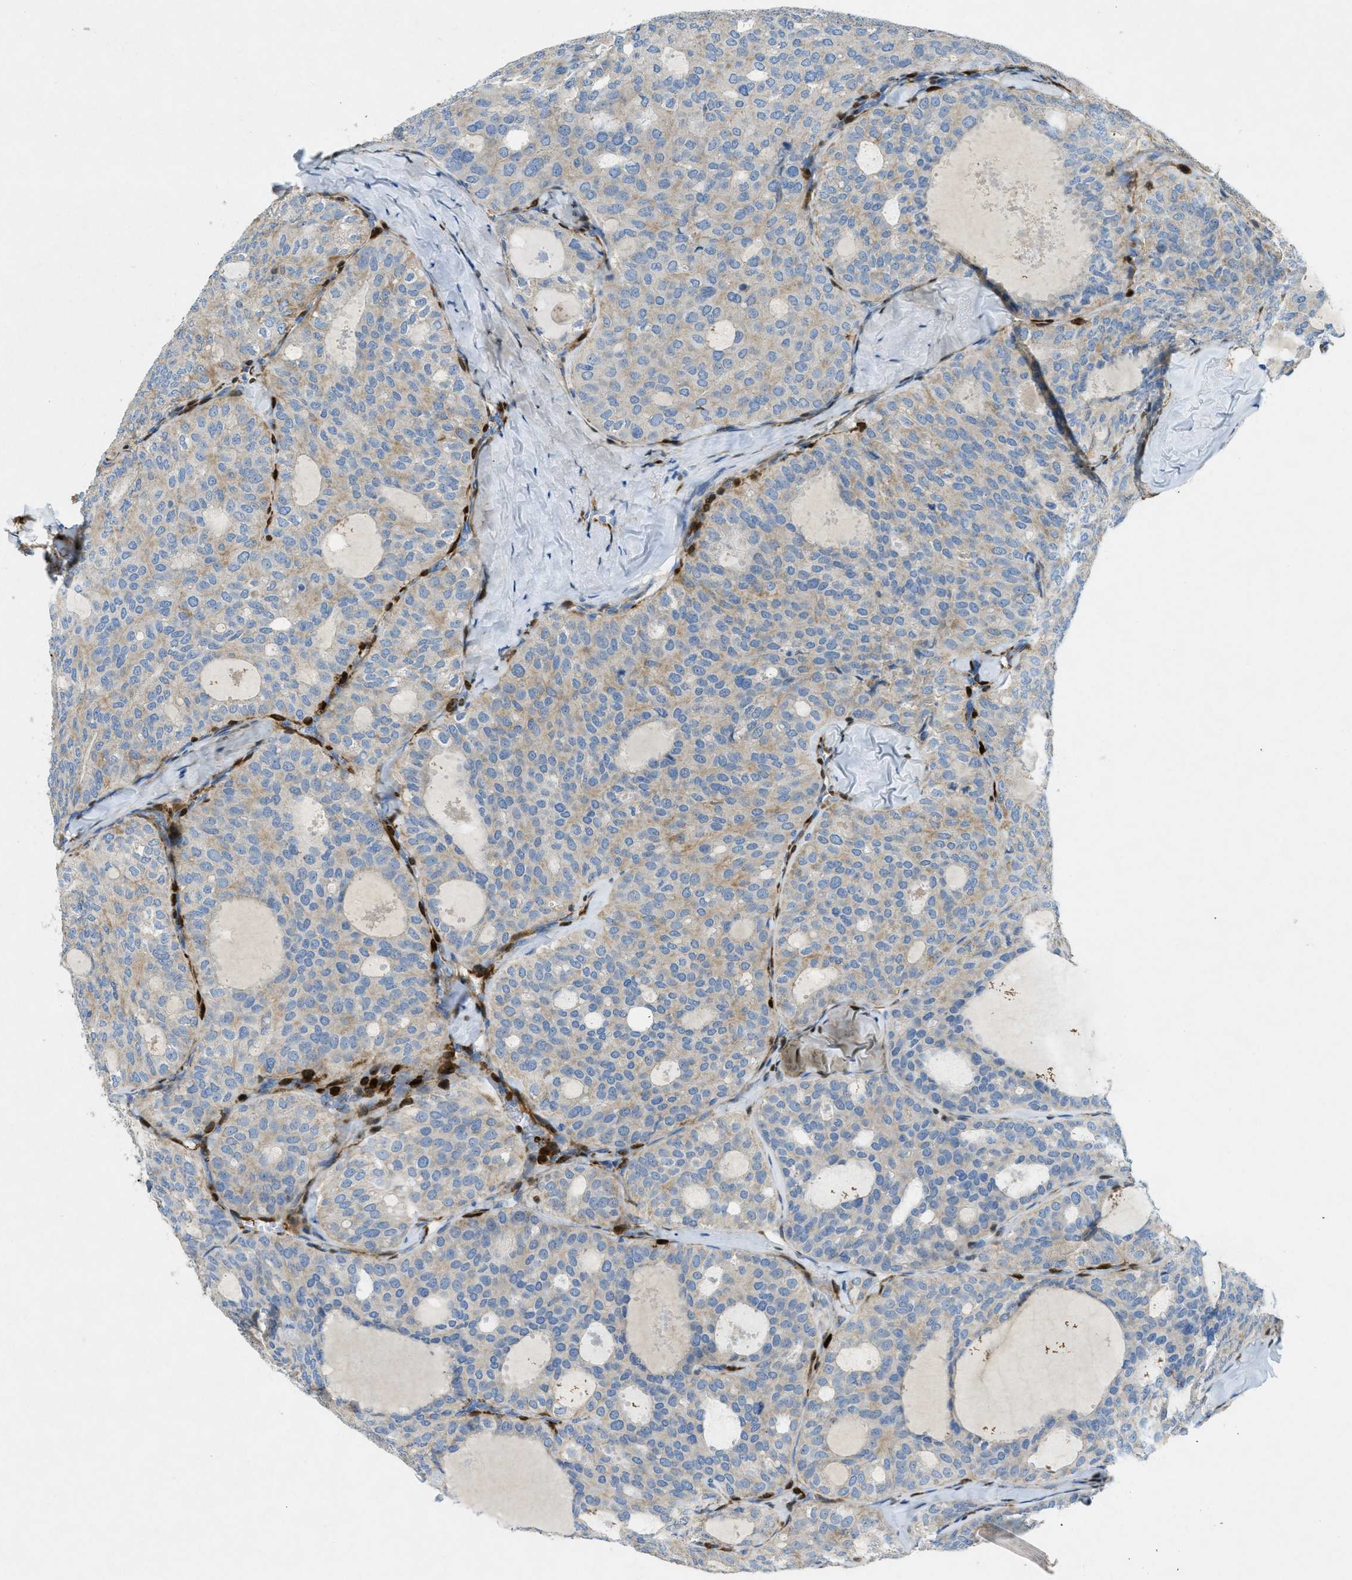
{"staining": {"intensity": "weak", "quantity": ">75%", "location": "cytoplasmic/membranous"}, "tissue": "thyroid cancer", "cell_type": "Tumor cells", "image_type": "cancer", "snomed": [{"axis": "morphology", "description": "Follicular adenoma carcinoma, NOS"}, {"axis": "topography", "description": "Thyroid gland"}], "caption": "Follicular adenoma carcinoma (thyroid) stained with DAB (3,3'-diaminobenzidine) immunohistochemistry (IHC) displays low levels of weak cytoplasmic/membranous positivity in approximately >75% of tumor cells.", "gene": "CYGB", "patient": {"sex": "male", "age": 75}}